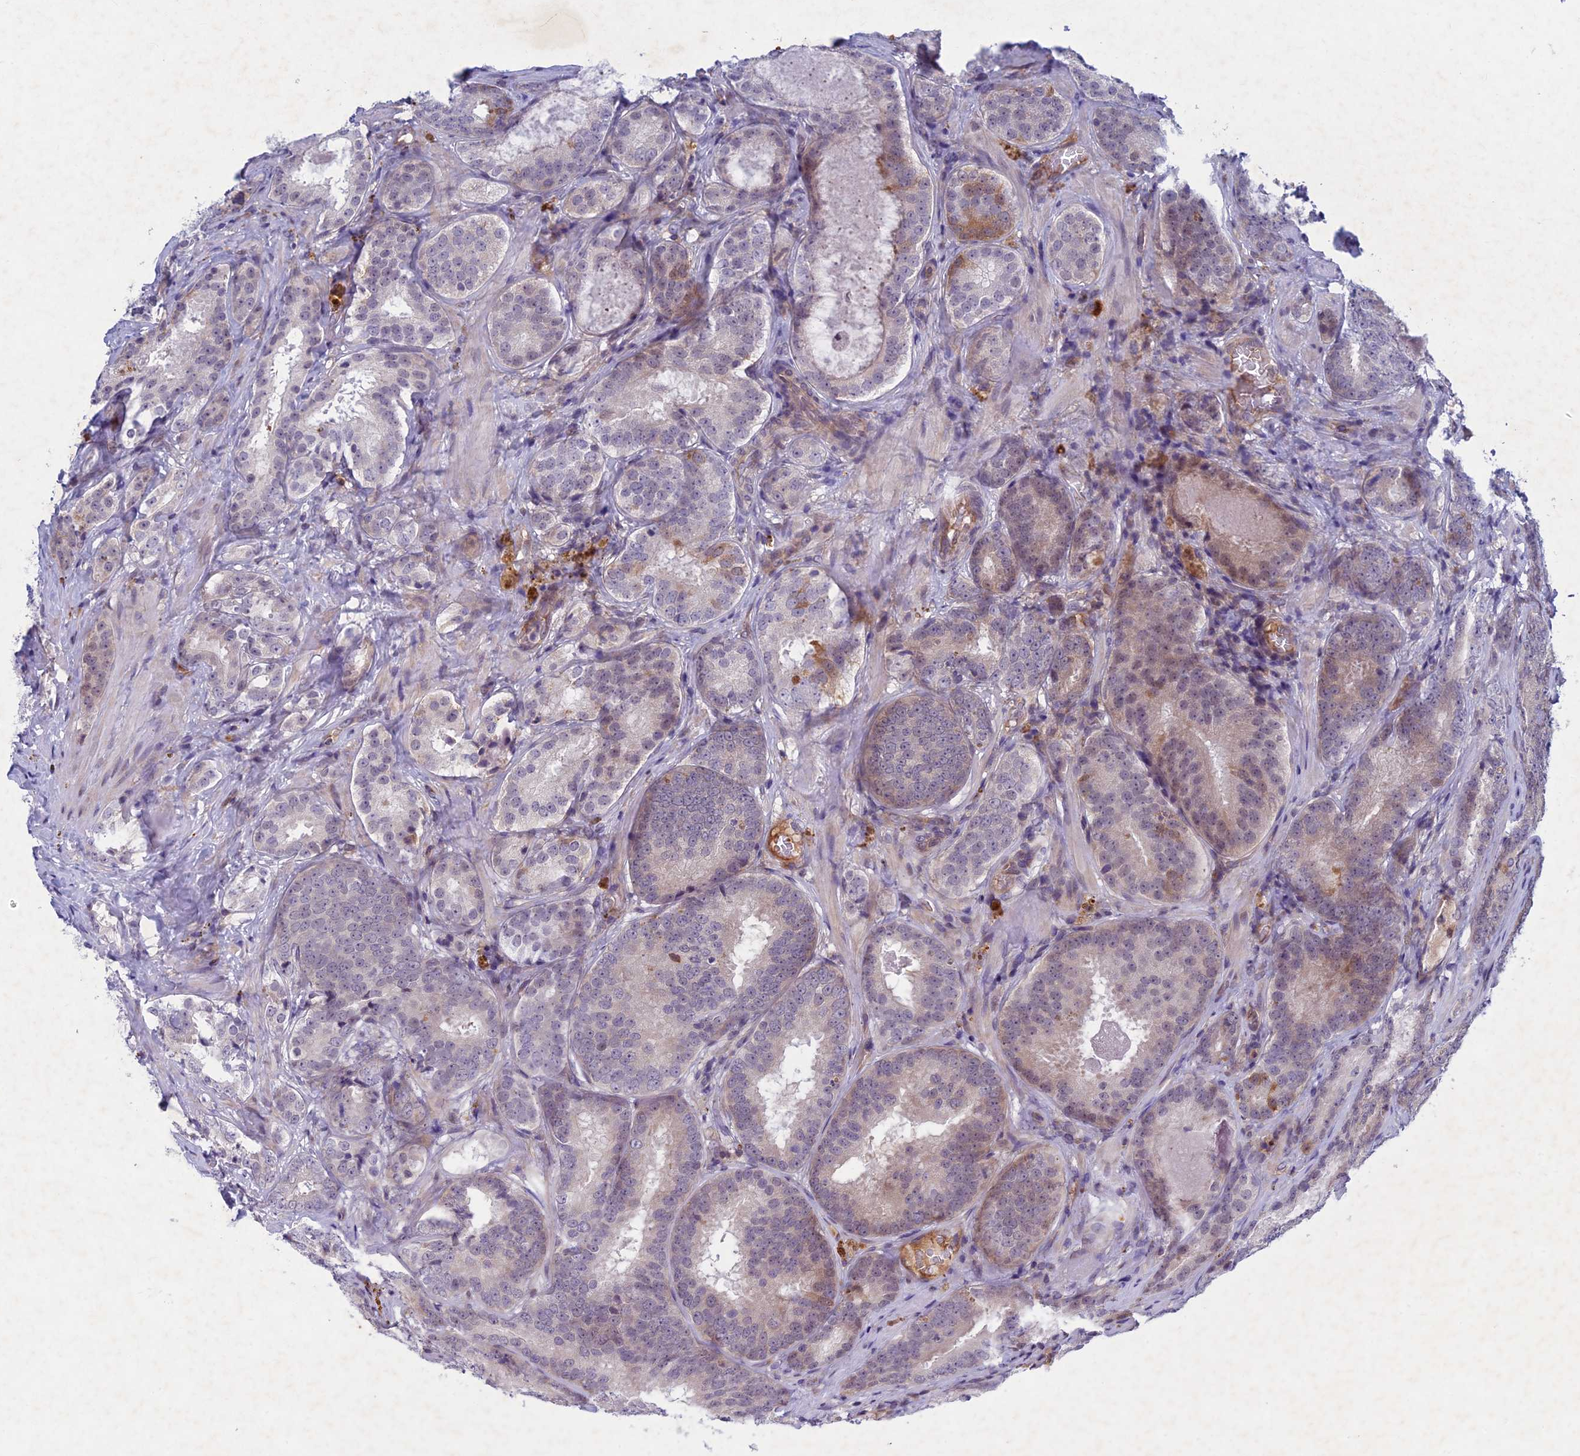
{"staining": {"intensity": "weak", "quantity": "<25%", "location": "cytoplasmic/membranous,nuclear"}, "tissue": "prostate cancer", "cell_type": "Tumor cells", "image_type": "cancer", "snomed": [{"axis": "morphology", "description": "Adenocarcinoma, High grade"}, {"axis": "topography", "description": "Prostate"}], "caption": "Tumor cells show no significant protein staining in prostate cancer (adenocarcinoma (high-grade)).", "gene": "PTHLH", "patient": {"sex": "male", "age": 57}}